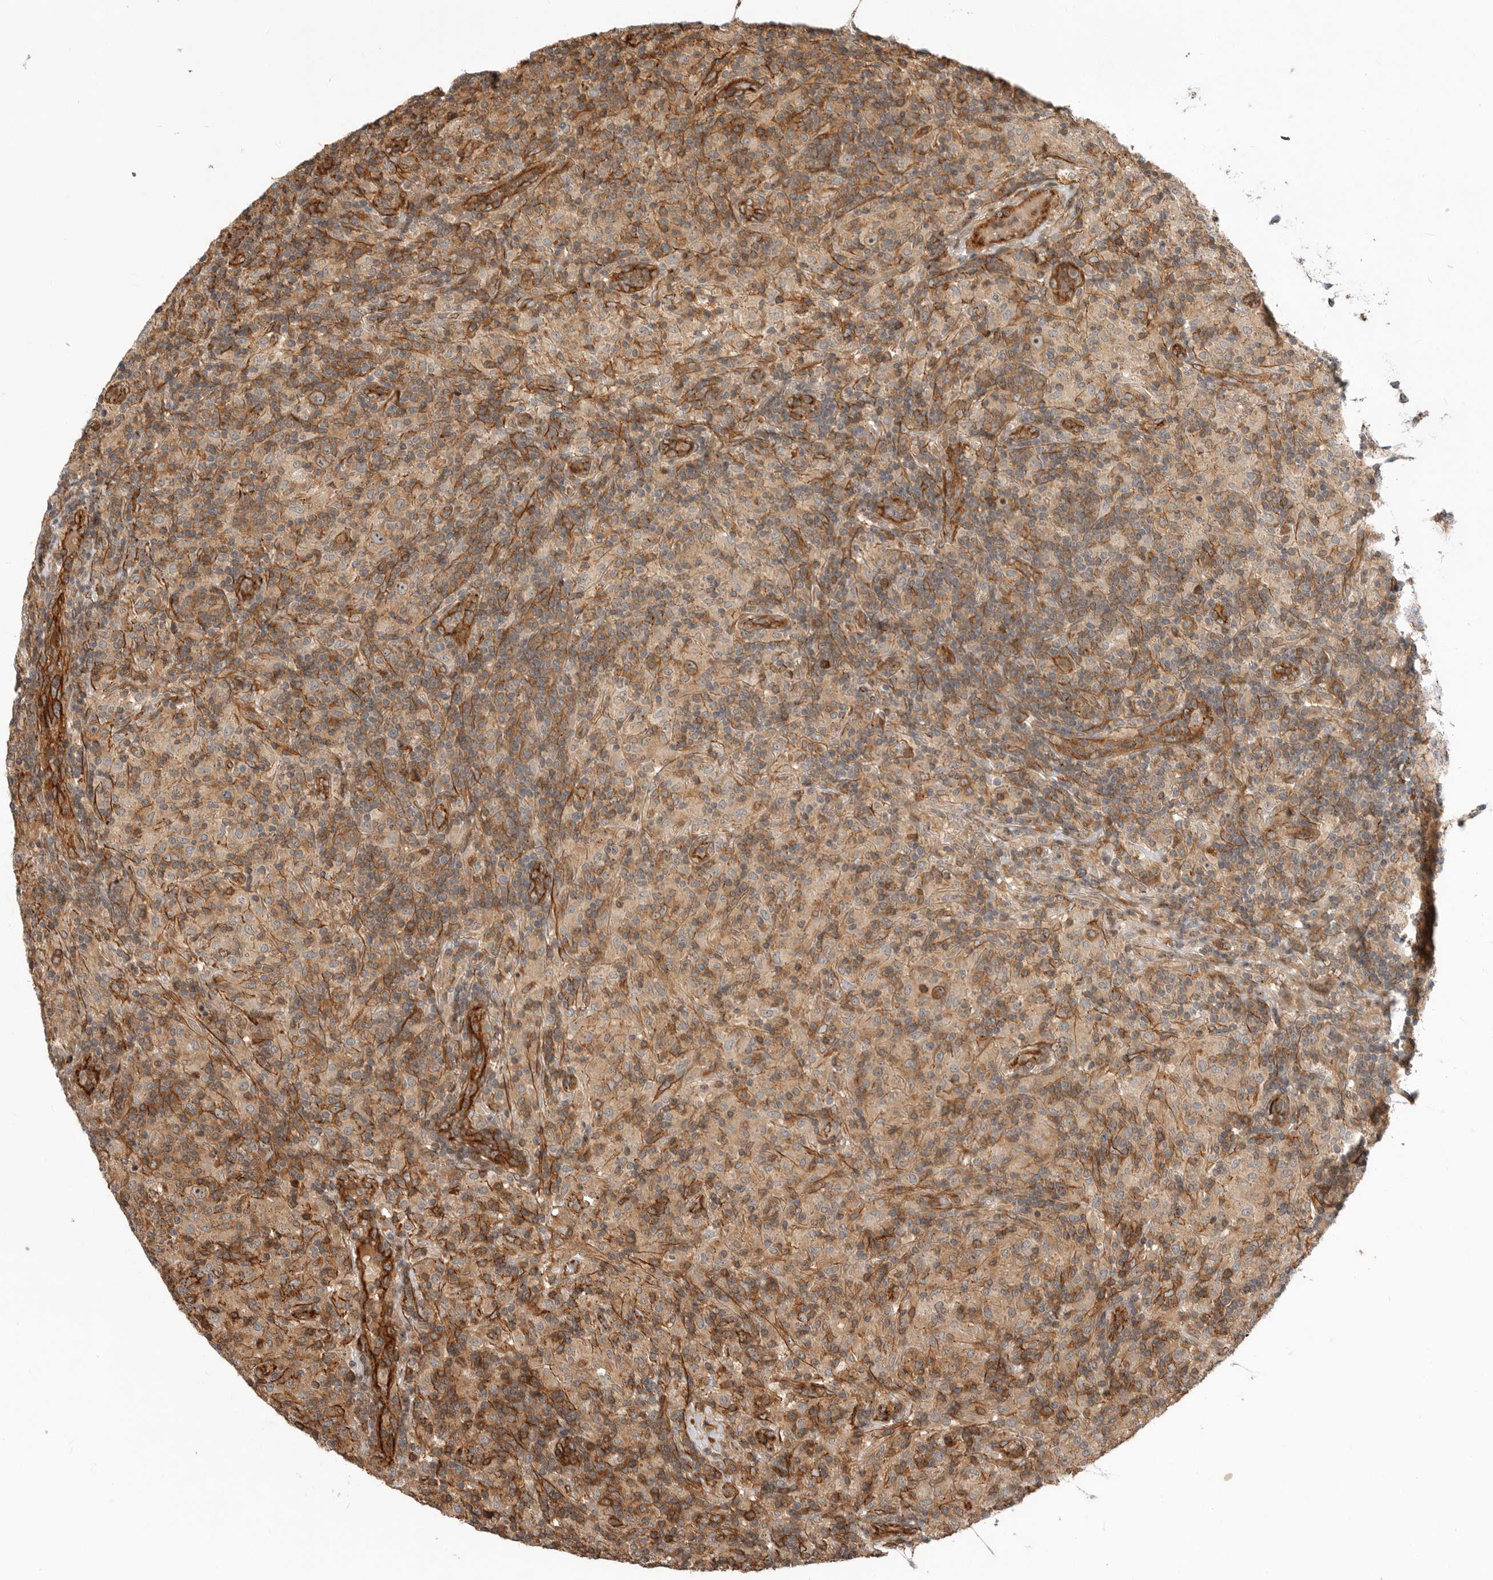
{"staining": {"intensity": "moderate", "quantity": ">75%", "location": "nuclear"}, "tissue": "lymphoma", "cell_type": "Tumor cells", "image_type": "cancer", "snomed": [{"axis": "morphology", "description": "Hodgkin's disease, NOS"}, {"axis": "topography", "description": "Lymph node"}], "caption": "This is a micrograph of IHC staining of lymphoma, which shows moderate staining in the nuclear of tumor cells.", "gene": "GPATCH2", "patient": {"sex": "male", "age": 70}}